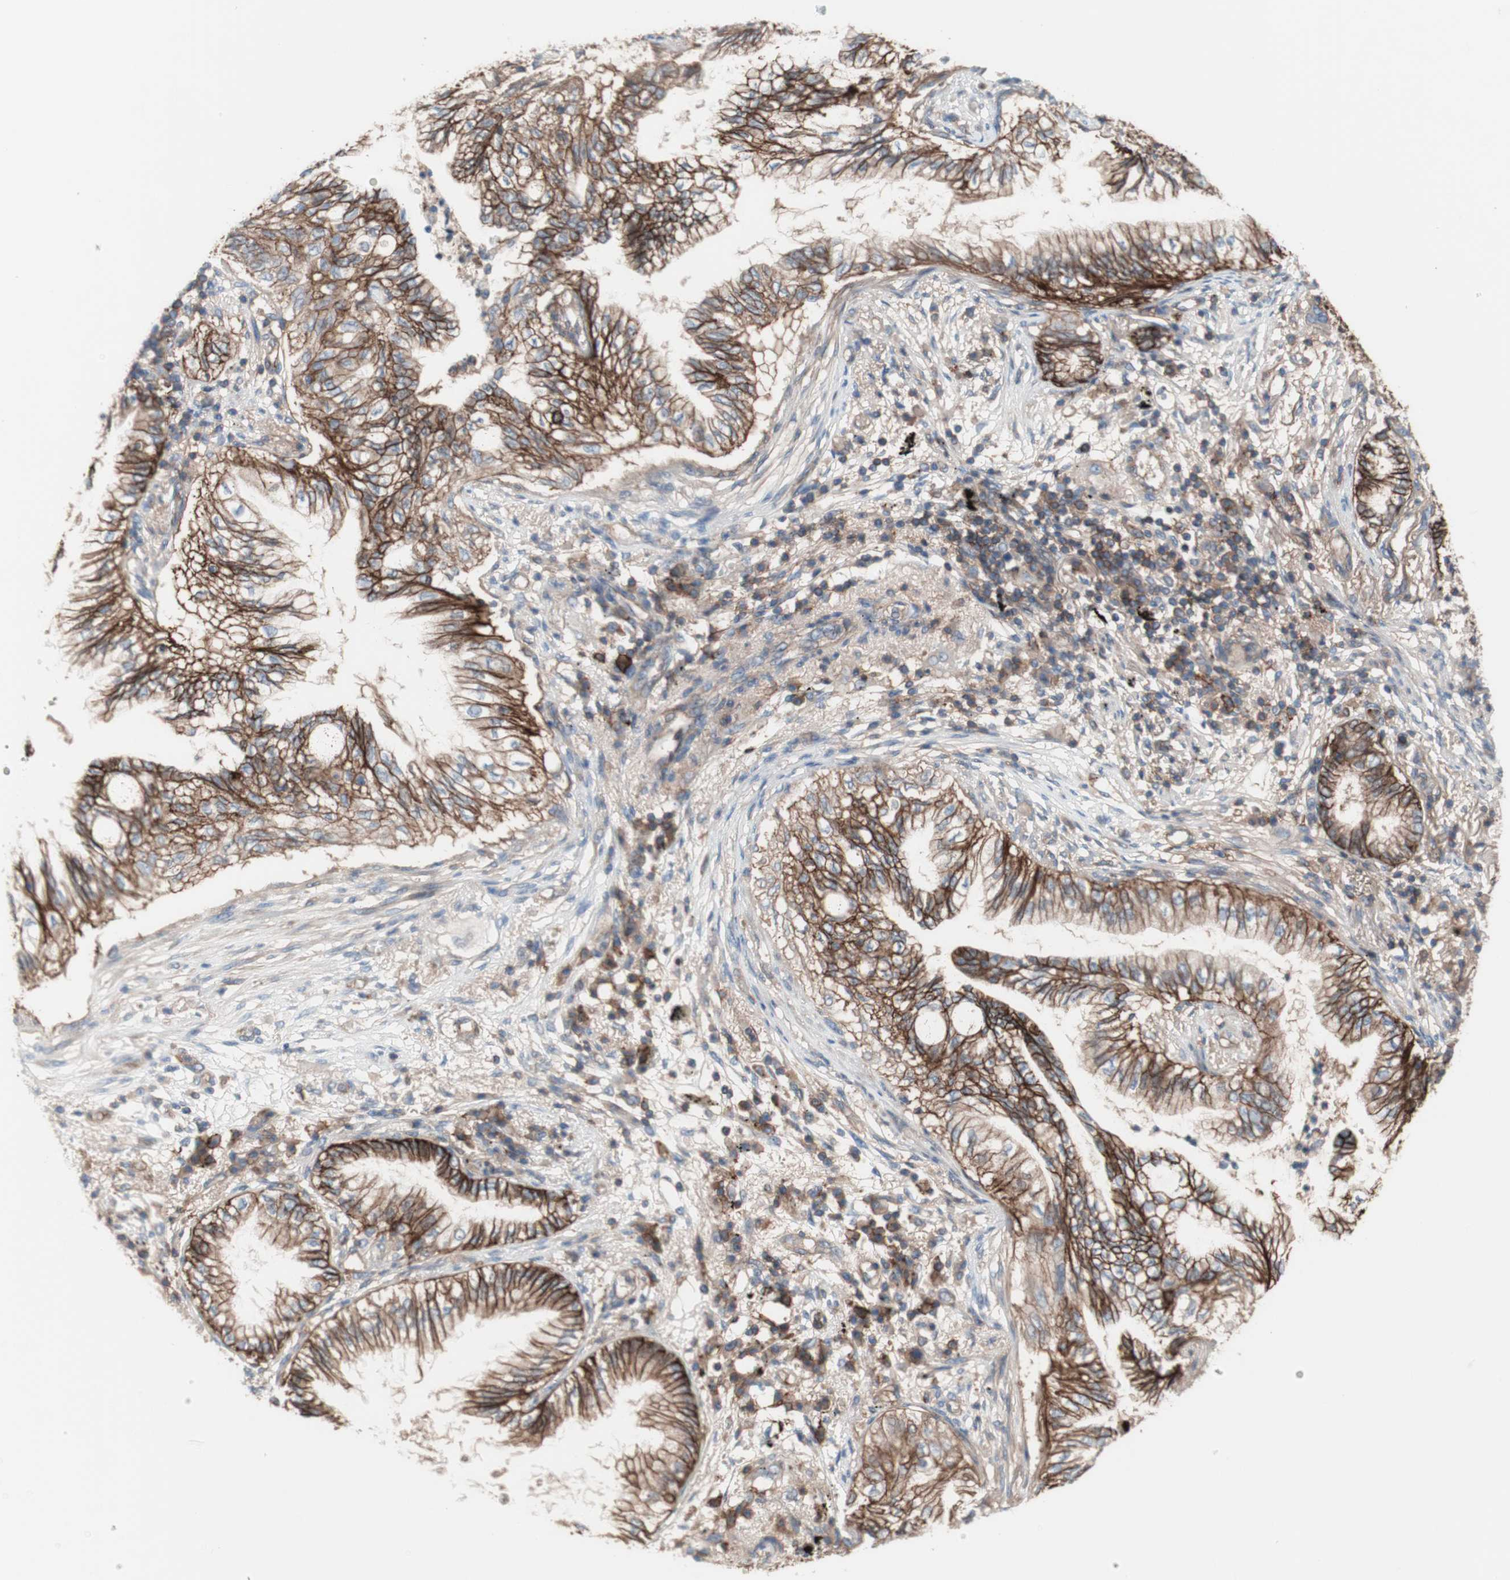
{"staining": {"intensity": "moderate", "quantity": ">75%", "location": "cytoplasmic/membranous"}, "tissue": "lung cancer", "cell_type": "Tumor cells", "image_type": "cancer", "snomed": [{"axis": "morphology", "description": "Normal tissue, NOS"}, {"axis": "morphology", "description": "Adenocarcinoma, NOS"}, {"axis": "topography", "description": "Bronchus"}, {"axis": "topography", "description": "Lung"}], "caption": "Immunohistochemistry of lung cancer shows medium levels of moderate cytoplasmic/membranous positivity in approximately >75% of tumor cells. The staining is performed using DAB brown chromogen to label protein expression. The nuclei are counter-stained blue using hematoxylin.", "gene": "CD46", "patient": {"sex": "female", "age": 70}}